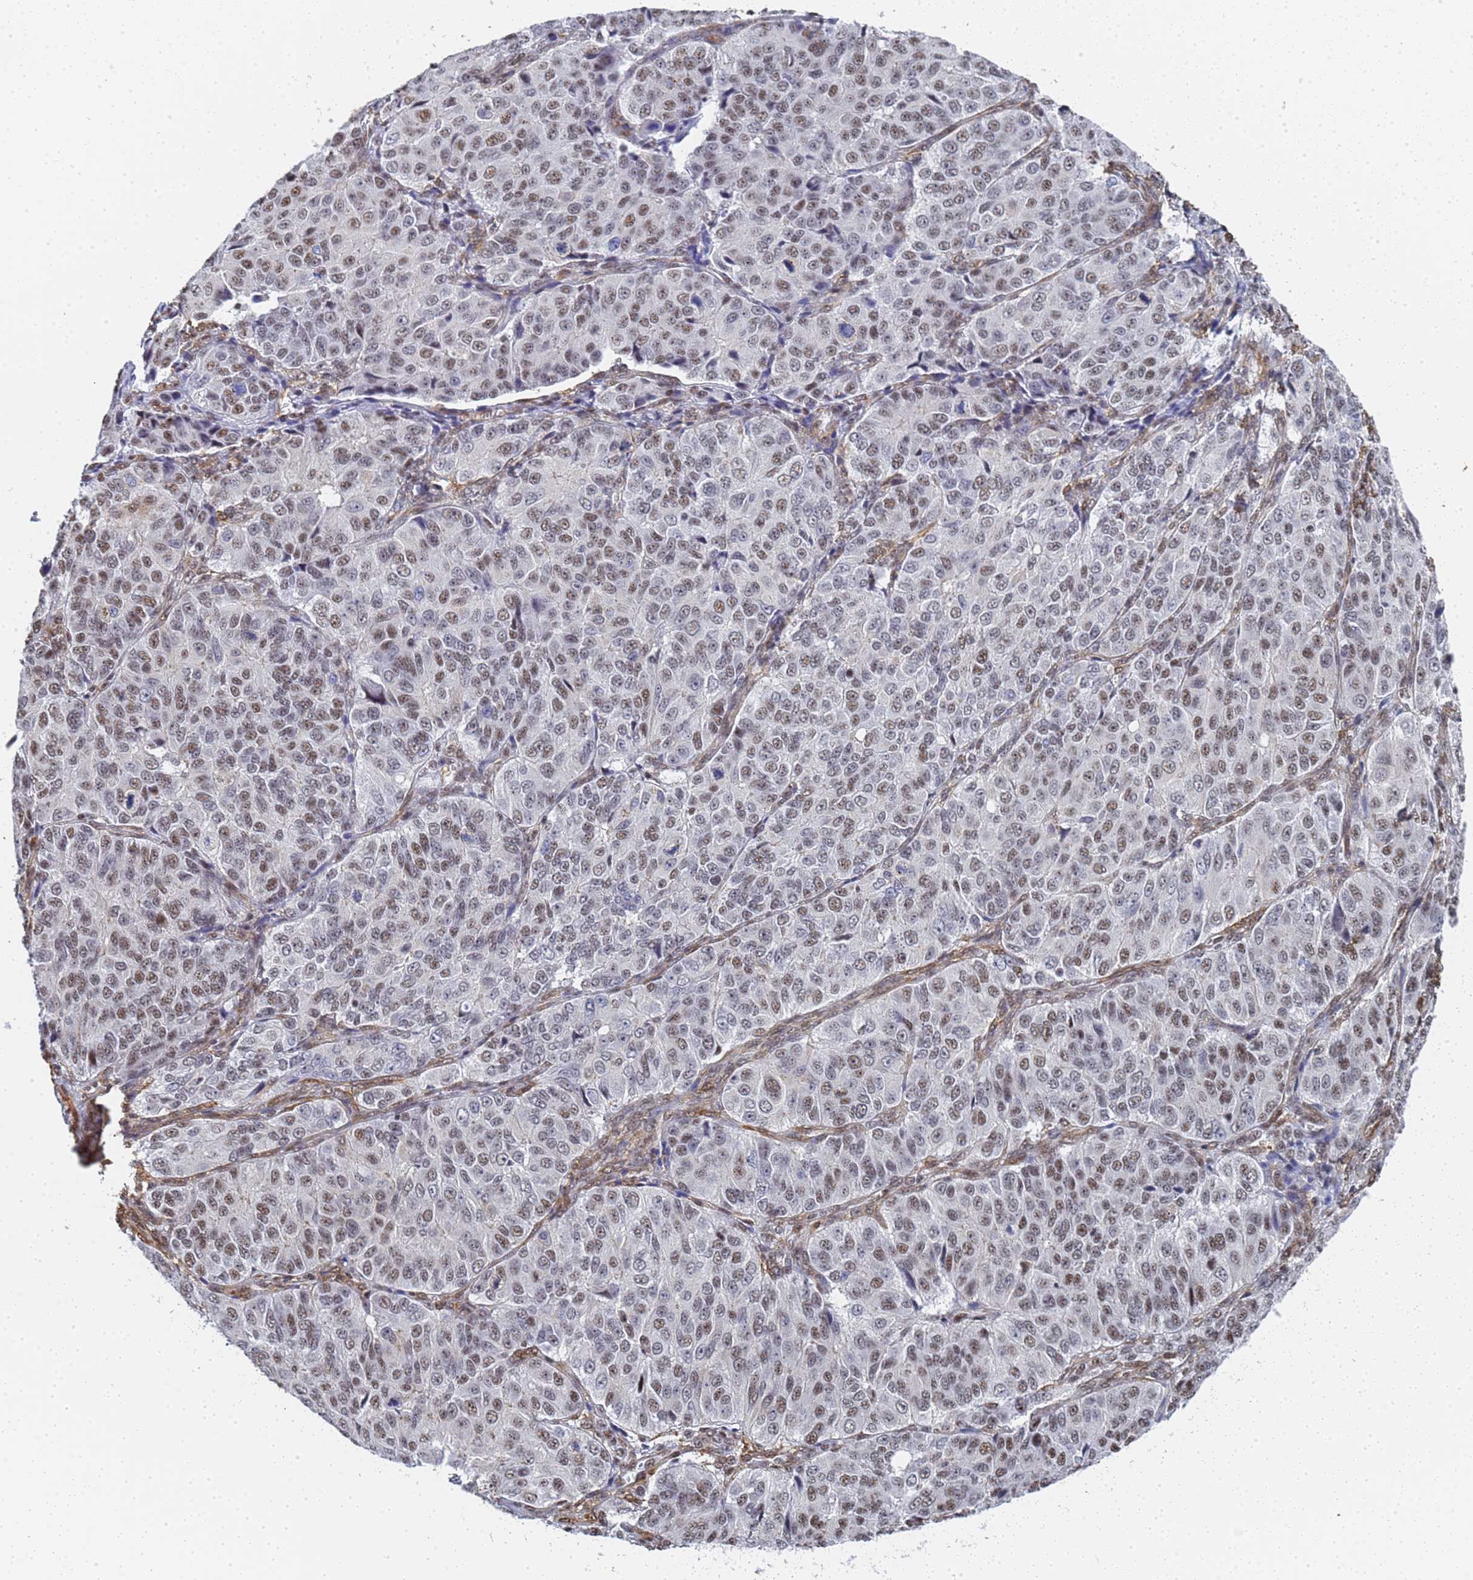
{"staining": {"intensity": "moderate", "quantity": "25%-75%", "location": "nuclear"}, "tissue": "ovarian cancer", "cell_type": "Tumor cells", "image_type": "cancer", "snomed": [{"axis": "morphology", "description": "Carcinoma, endometroid"}, {"axis": "topography", "description": "Ovary"}], "caption": "Protein staining exhibits moderate nuclear staining in about 25%-75% of tumor cells in ovarian endometroid carcinoma.", "gene": "PRRT4", "patient": {"sex": "female", "age": 51}}